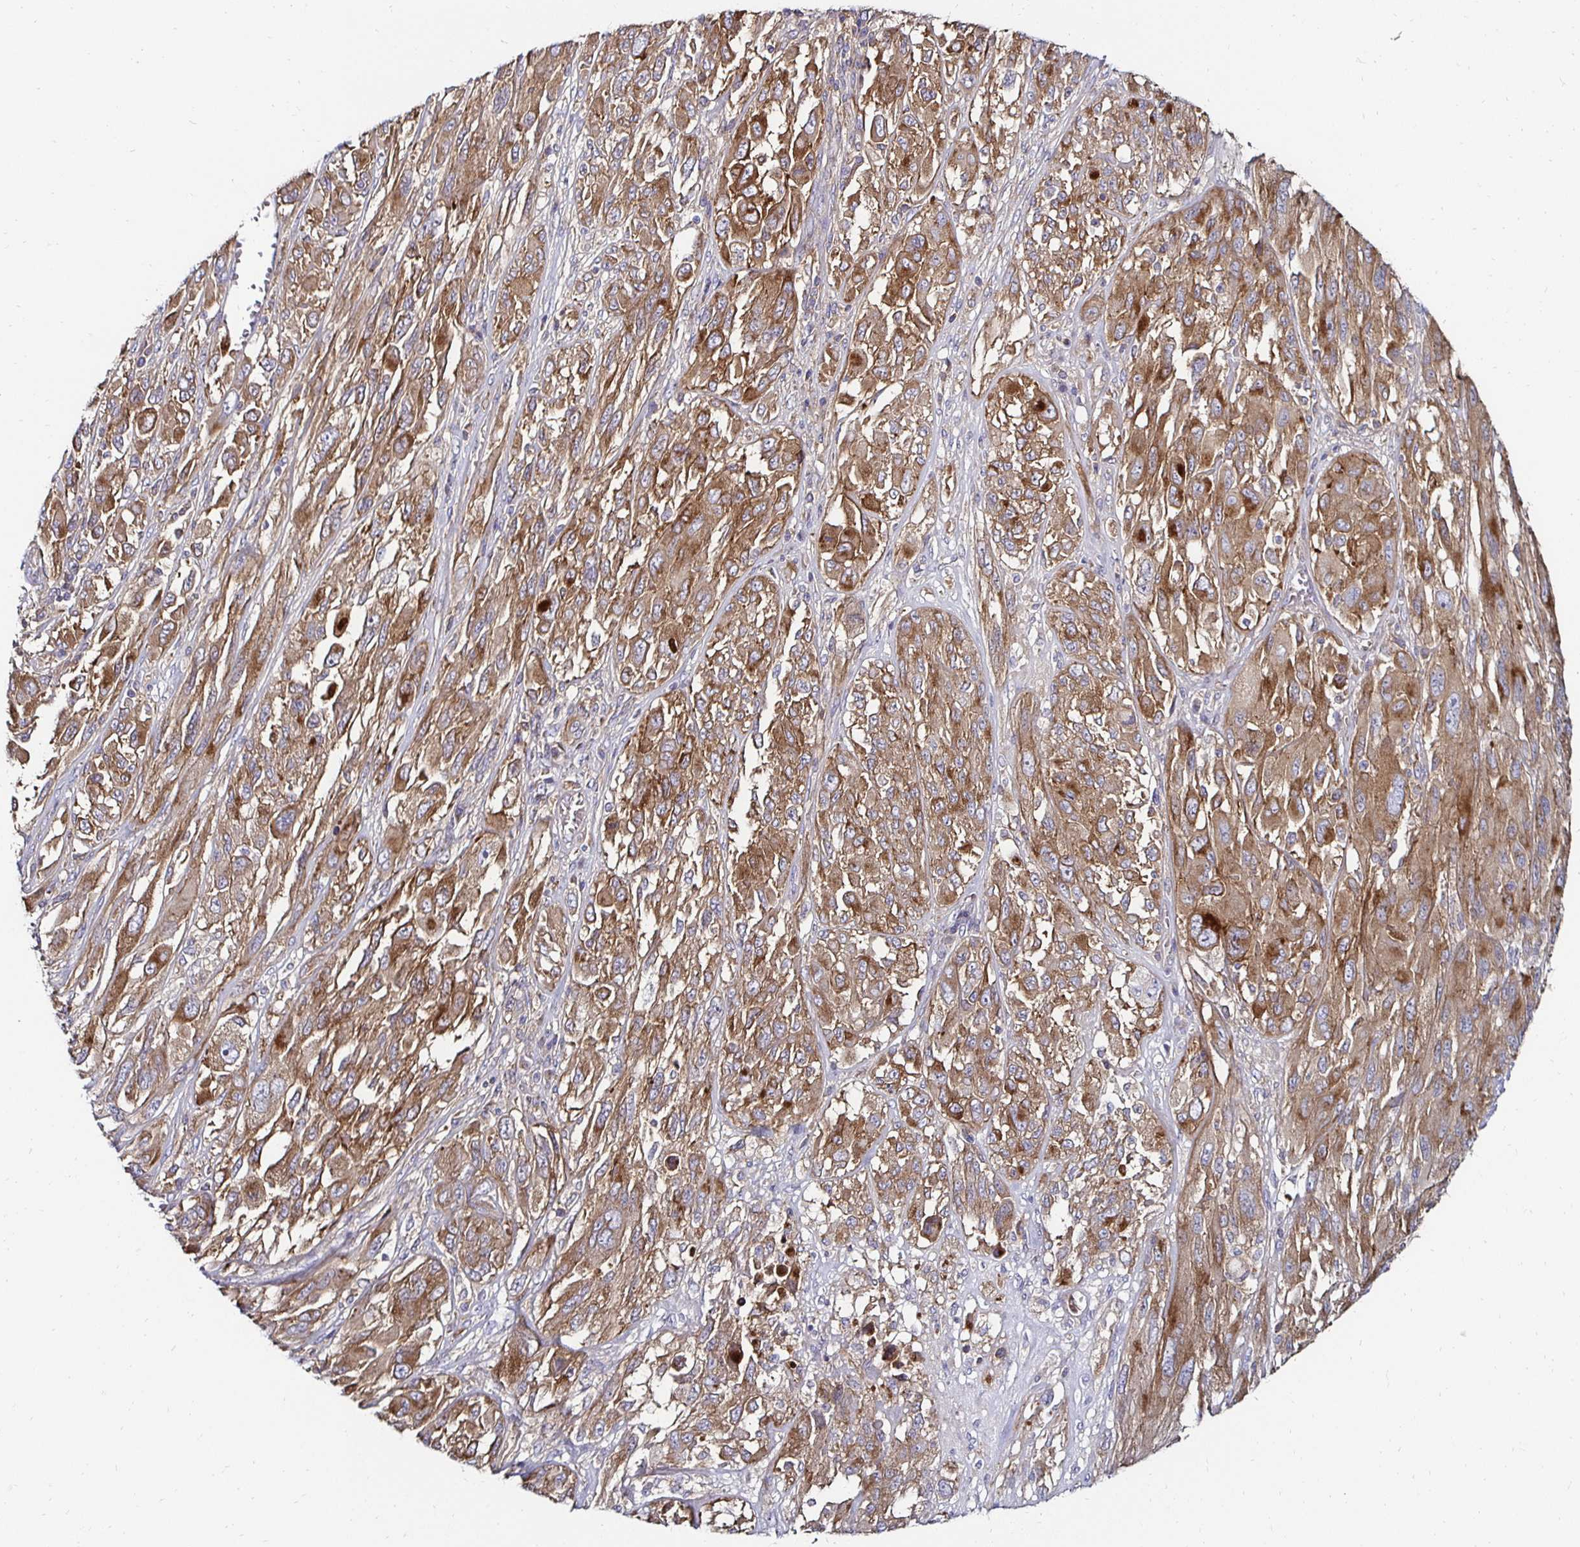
{"staining": {"intensity": "moderate", "quantity": ">75%", "location": "cytoplasmic/membranous"}, "tissue": "melanoma", "cell_type": "Tumor cells", "image_type": "cancer", "snomed": [{"axis": "morphology", "description": "Malignant melanoma, NOS"}, {"axis": "topography", "description": "Skin"}], "caption": "Tumor cells reveal medium levels of moderate cytoplasmic/membranous expression in about >75% of cells in human melanoma. Ihc stains the protein in brown and the nuclei are stained blue.", "gene": "NCSTN", "patient": {"sex": "female", "age": 91}}